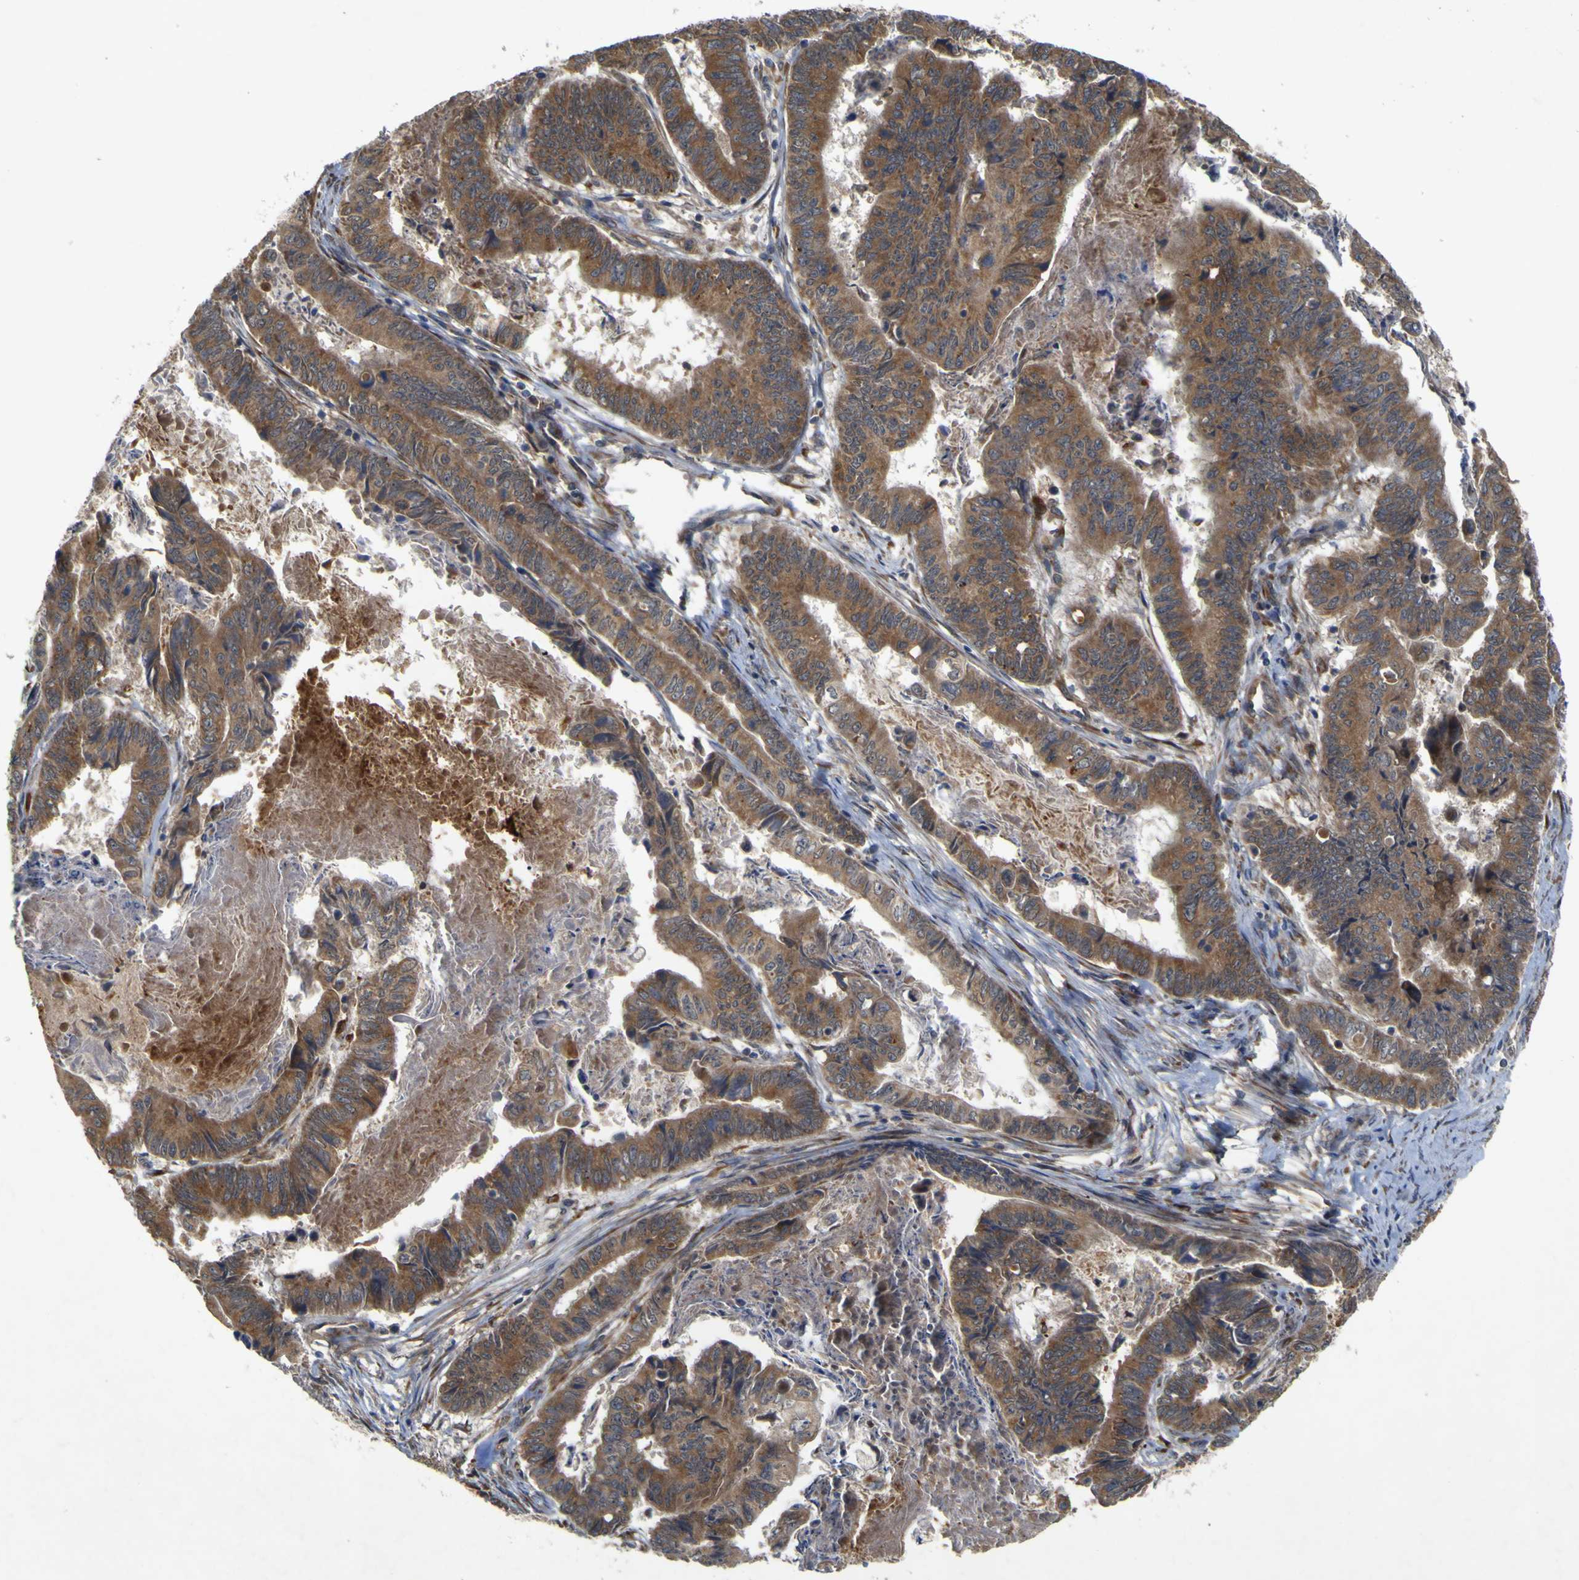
{"staining": {"intensity": "moderate", "quantity": ">75%", "location": "cytoplasmic/membranous"}, "tissue": "stomach cancer", "cell_type": "Tumor cells", "image_type": "cancer", "snomed": [{"axis": "morphology", "description": "Adenocarcinoma, NOS"}, {"axis": "topography", "description": "Stomach, lower"}], "caption": "Stomach cancer (adenocarcinoma) tissue exhibits moderate cytoplasmic/membranous staining in about >75% of tumor cells", "gene": "IRAK2", "patient": {"sex": "male", "age": 77}}